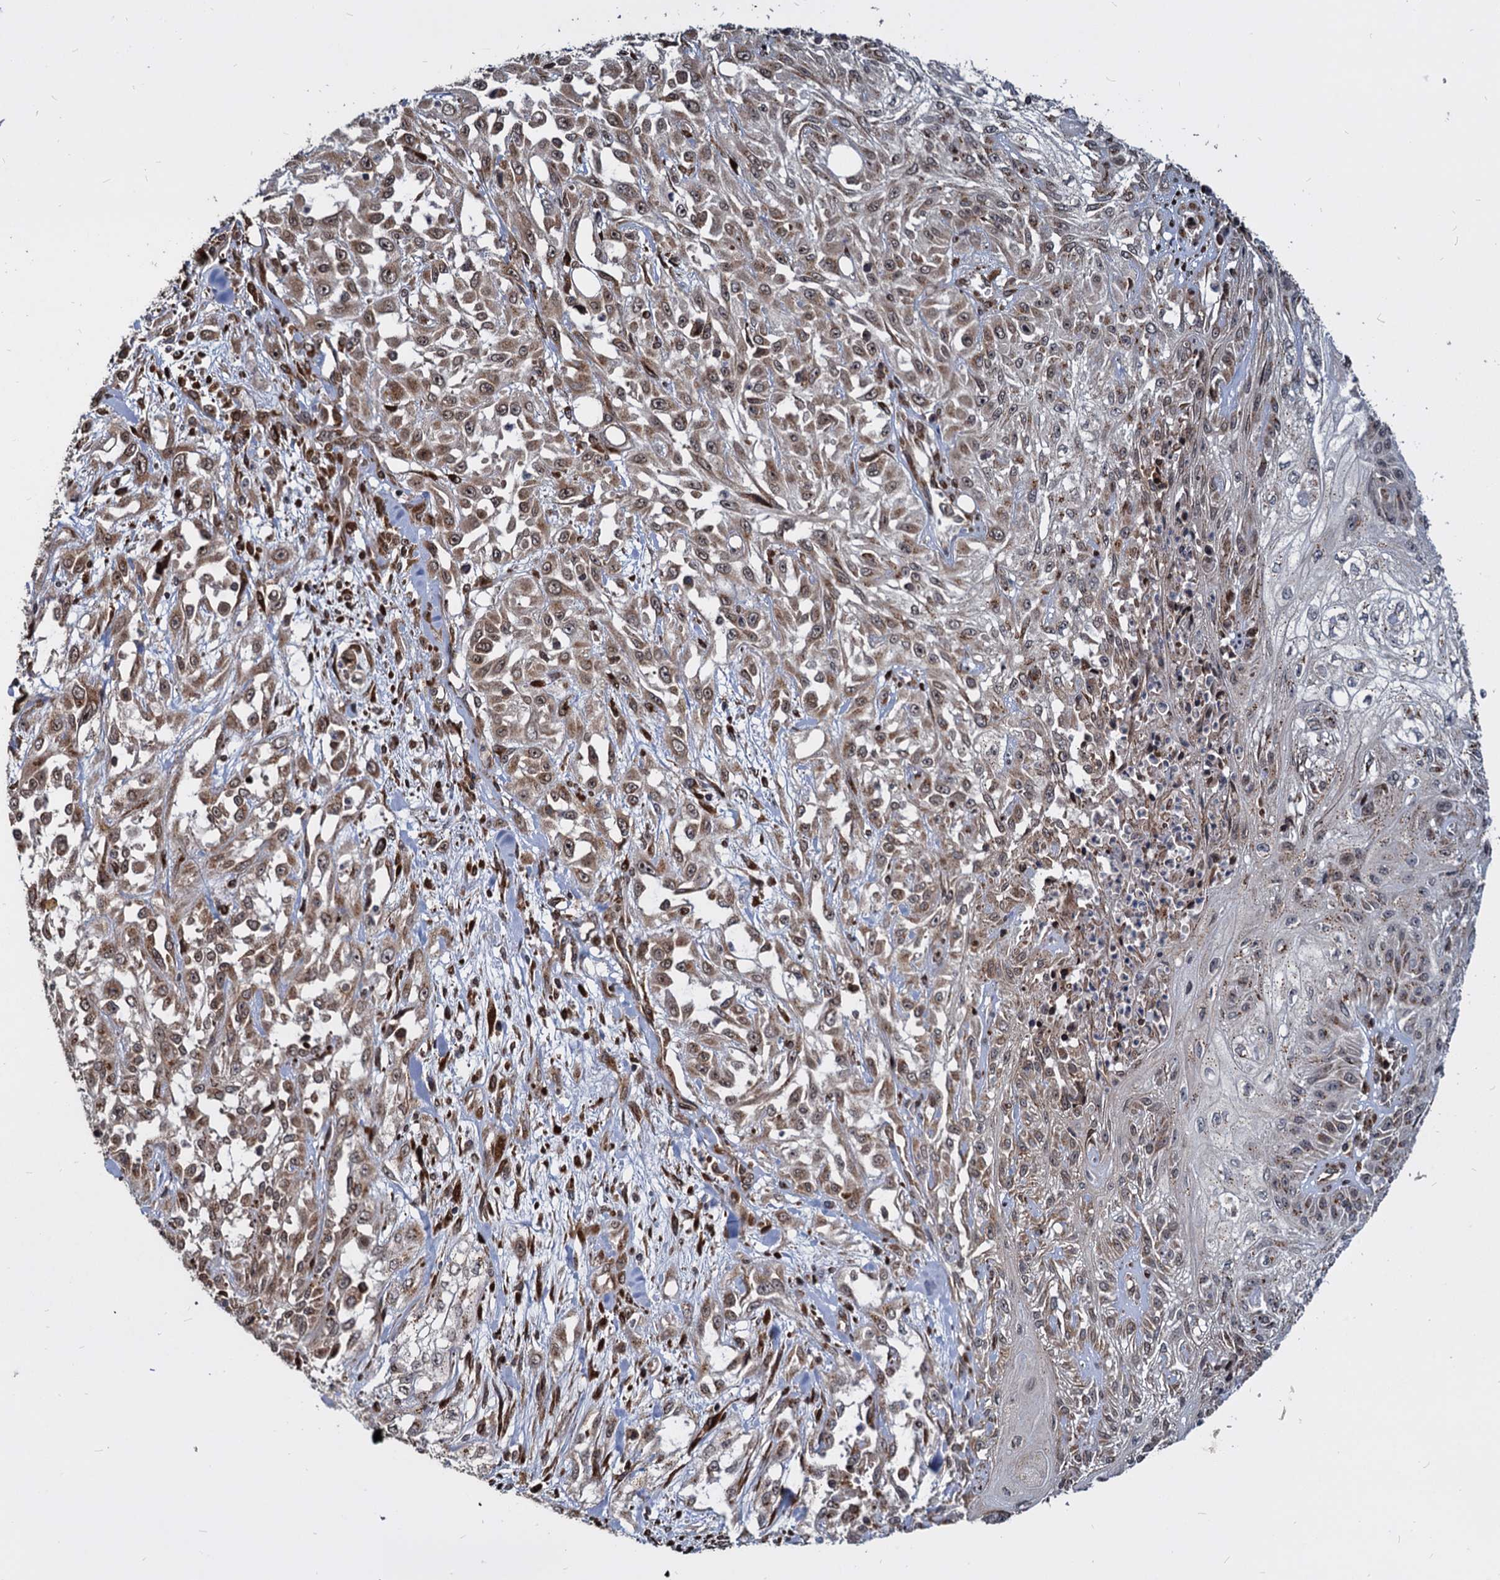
{"staining": {"intensity": "moderate", "quantity": ">75%", "location": "cytoplasmic/membranous,nuclear"}, "tissue": "skin cancer", "cell_type": "Tumor cells", "image_type": "cancer", "snomed": [{"axis": "morphology", "description": "Squamous cell carcinoma, NOS"}, {"axis": "morphology", "description": "Squamous cell carcinoma, metastatic, NOS"}, {"axis": "topography", "description": "Skin"}, {"axis": "topography", "description": "Lymph node"}], "caption": "Human skin squamous cell carcinoma stained with a protein marker shows moderate staining in tumor cells.", "gene": "SAAL1", "patient": {"sex": "male", "age": 75}}